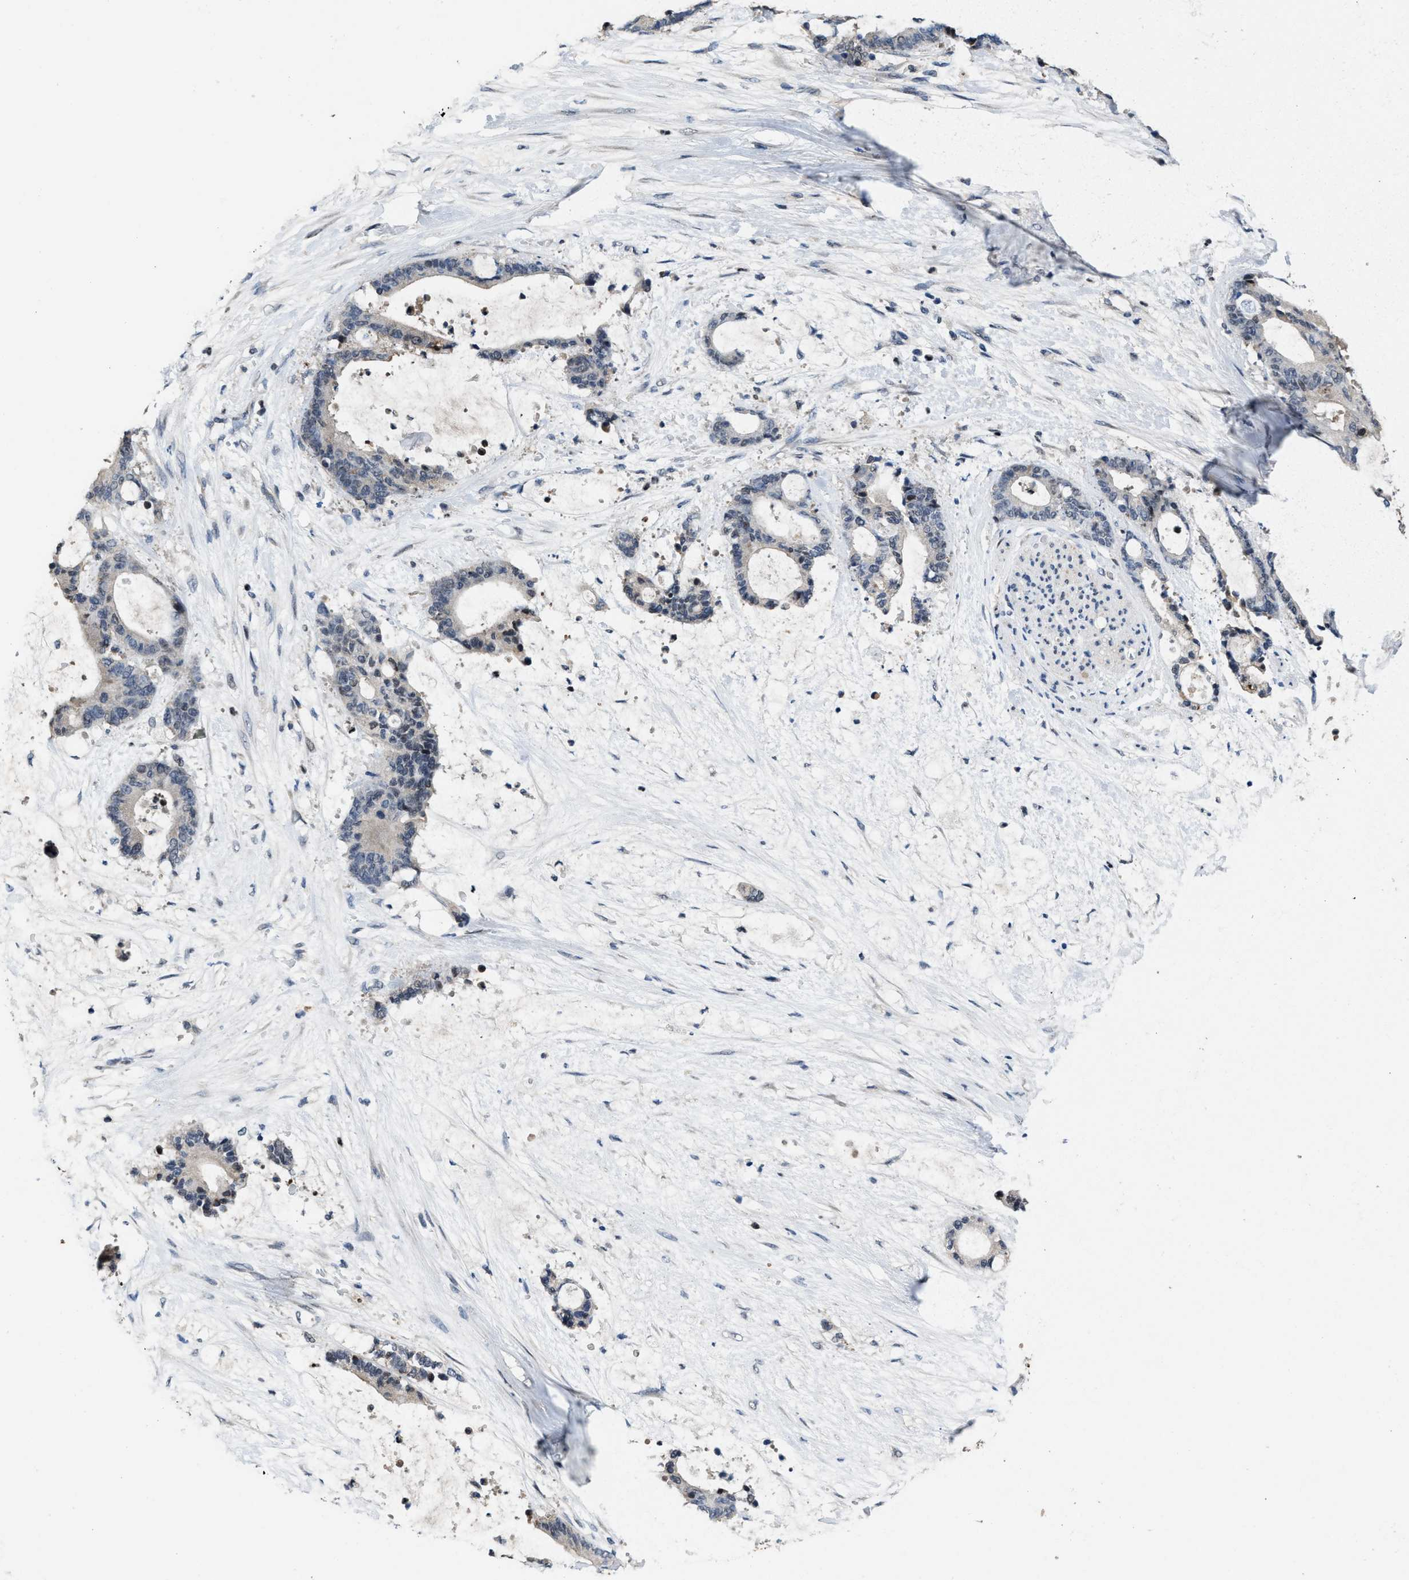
{"staining": {"intensity": "negative", "quantity": "none", "location": "none"}, "tissue": "liver cancer", "cell_type": "Tumor cells", "image_type": "cancer", "snomed": [{"axis": "morphology", "description": "Normal tissue, NOS"}, {"axis": "morphology", "description": "Cholangiocarcinoma"}, {"axis": "topography", "description": "Liver"}, {"axis": "topography", "description": "Peripheral nerve tissue"}], "caption": "High magnification brightfield microscopy of liver cholangiocarcinoma stained with DAB (brown) and counterstained with hematoxylin (blue): tumor cells show no significant expression. Brightfield microscopy of immunohistochemistry stained with DAB (3,3'-diaminobenzidine) (brown) and hematoxylin (blue), captured at high magnification.", "gene": "ZNF20", "patient": {"sex": "female", "age": 73}}